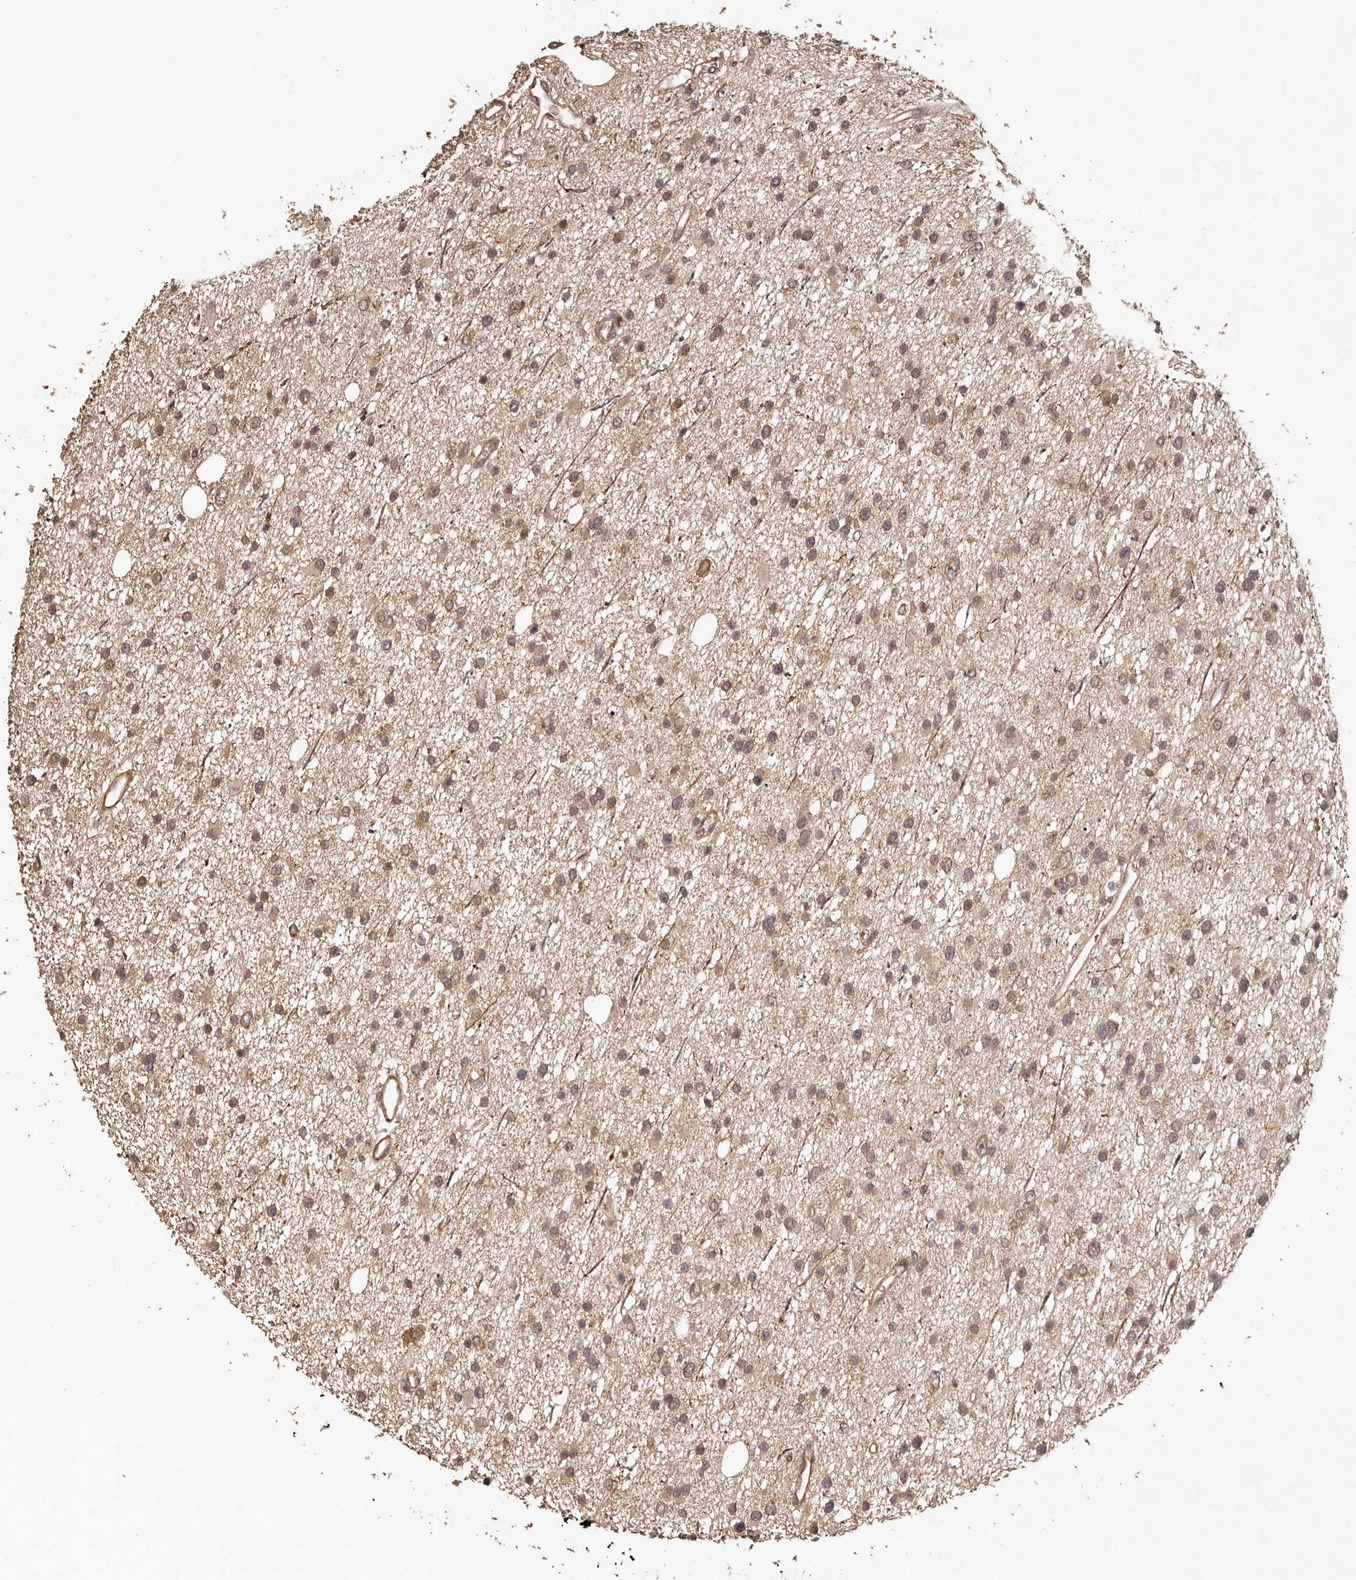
{"staining": {"intensity": "moderate", "quantity": ">75%", "location": "cytoplasmic/membranous"}, "tissue": "glioma", "cell_type": "Tumor cells", "image_type": "cancer", "snomed": [{"axis": "morphology", "description": "Glioma, malignant, Low grade"}, {"axis": "topography", "description": "Cerebral cortex"}], "caption": "An immunohistochemistry (IHC) micrograph of tumor tissue is shown. Protein staining in brown labels moderate cytoplasmic/membranous positivity in malignant low-grade glioma within tumor cells.", "gene": "UBR2", "patient": {"sex": "female", "age": 39}}